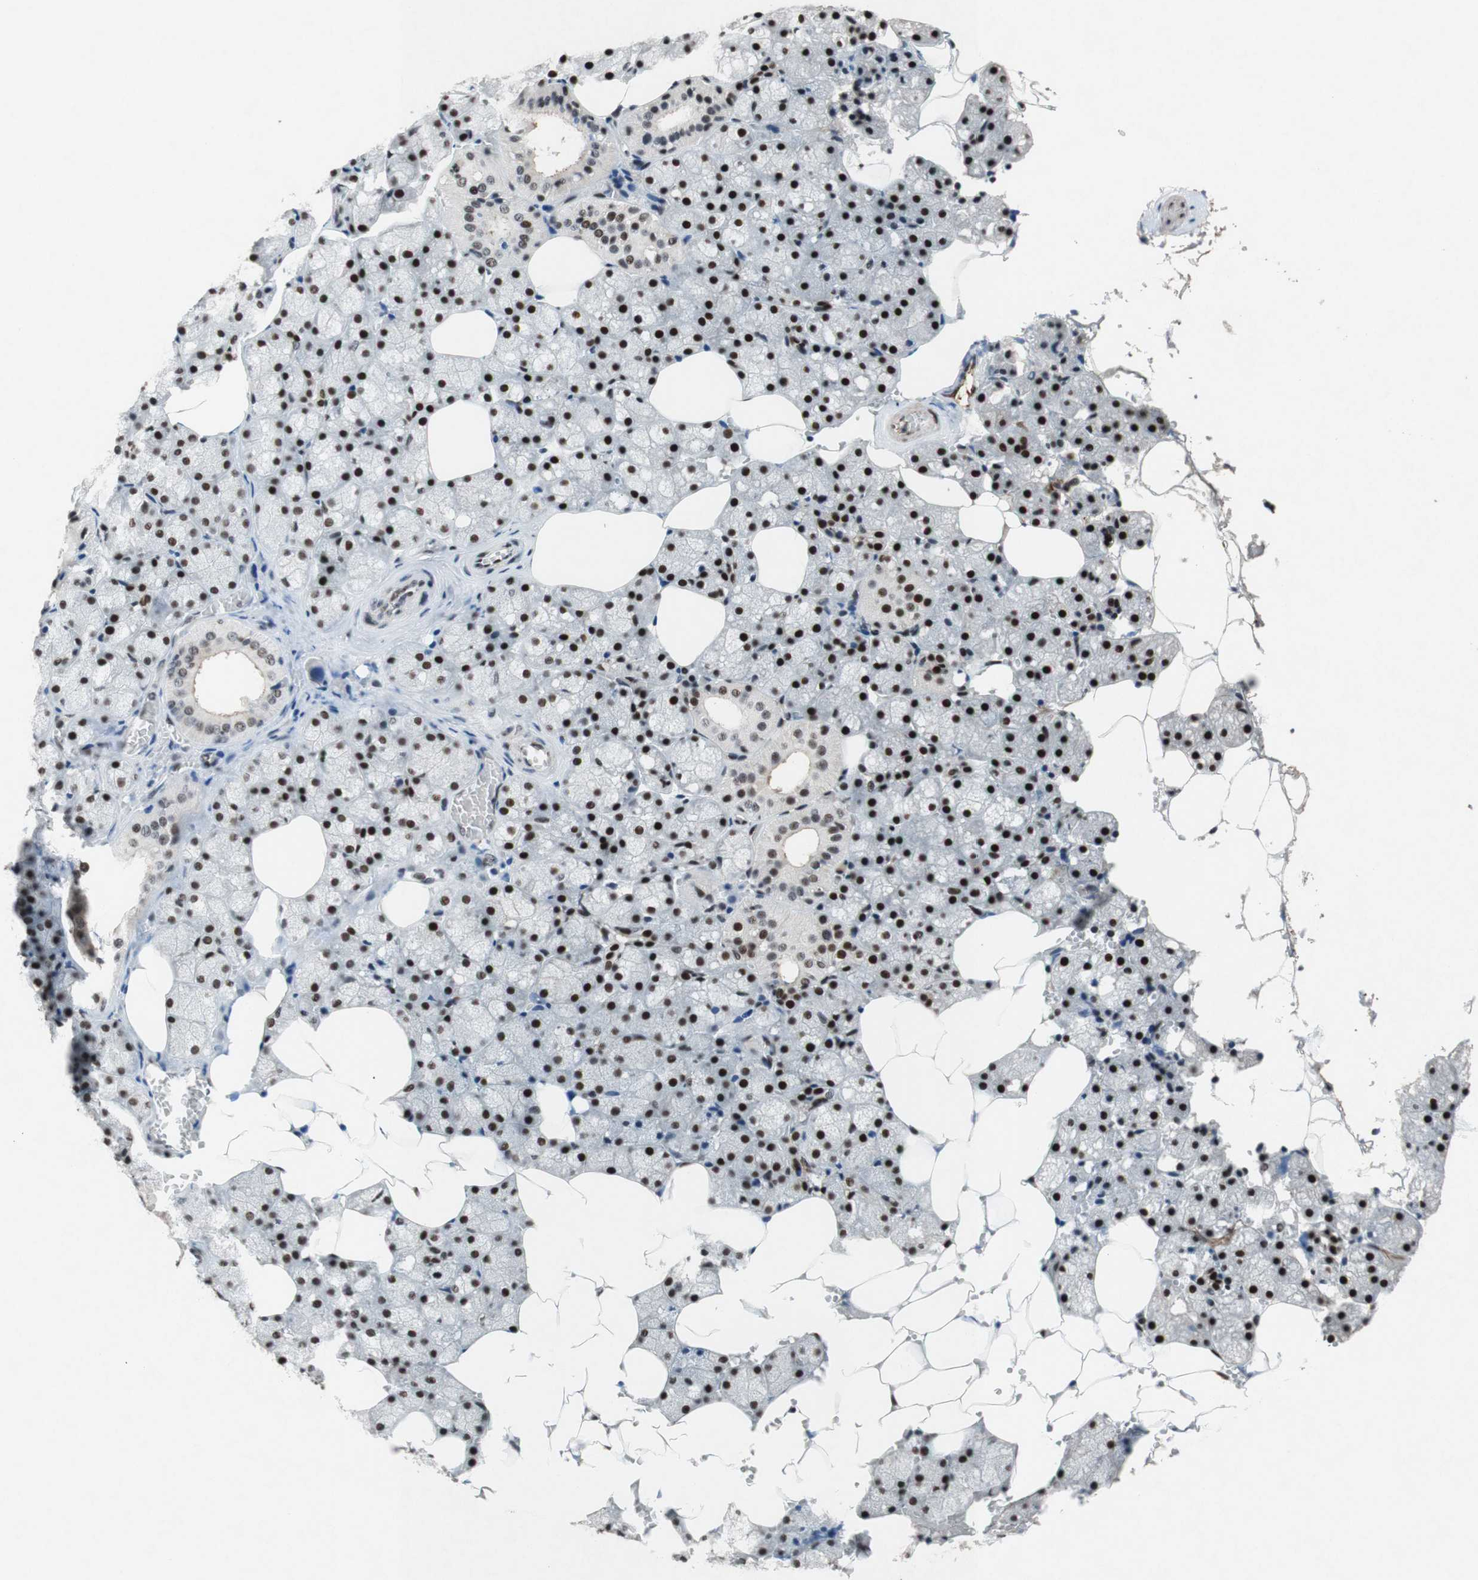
{"staining": {"intensity": "strong", "quantity": ">75%", "location": "nuclear"}, "tissue": "salivary gland", "cell_type": "Glandular cells", "image_type": "normal", "snomed": [{"axis": "morphology", "description": "Normal tissue, NOS"}, {"axis": "topography", "description": "Salivary gland"}], "caption": "DAB (3,3'-diaminobenzidine) immunohistochemical staining of normal human salivary gland shows strong nuclear protein expression in about >75% of glandular cells. Nuclei are stained in blue.", "gene": "TLE1", "patient": {"sex": "male", "age": 62}}